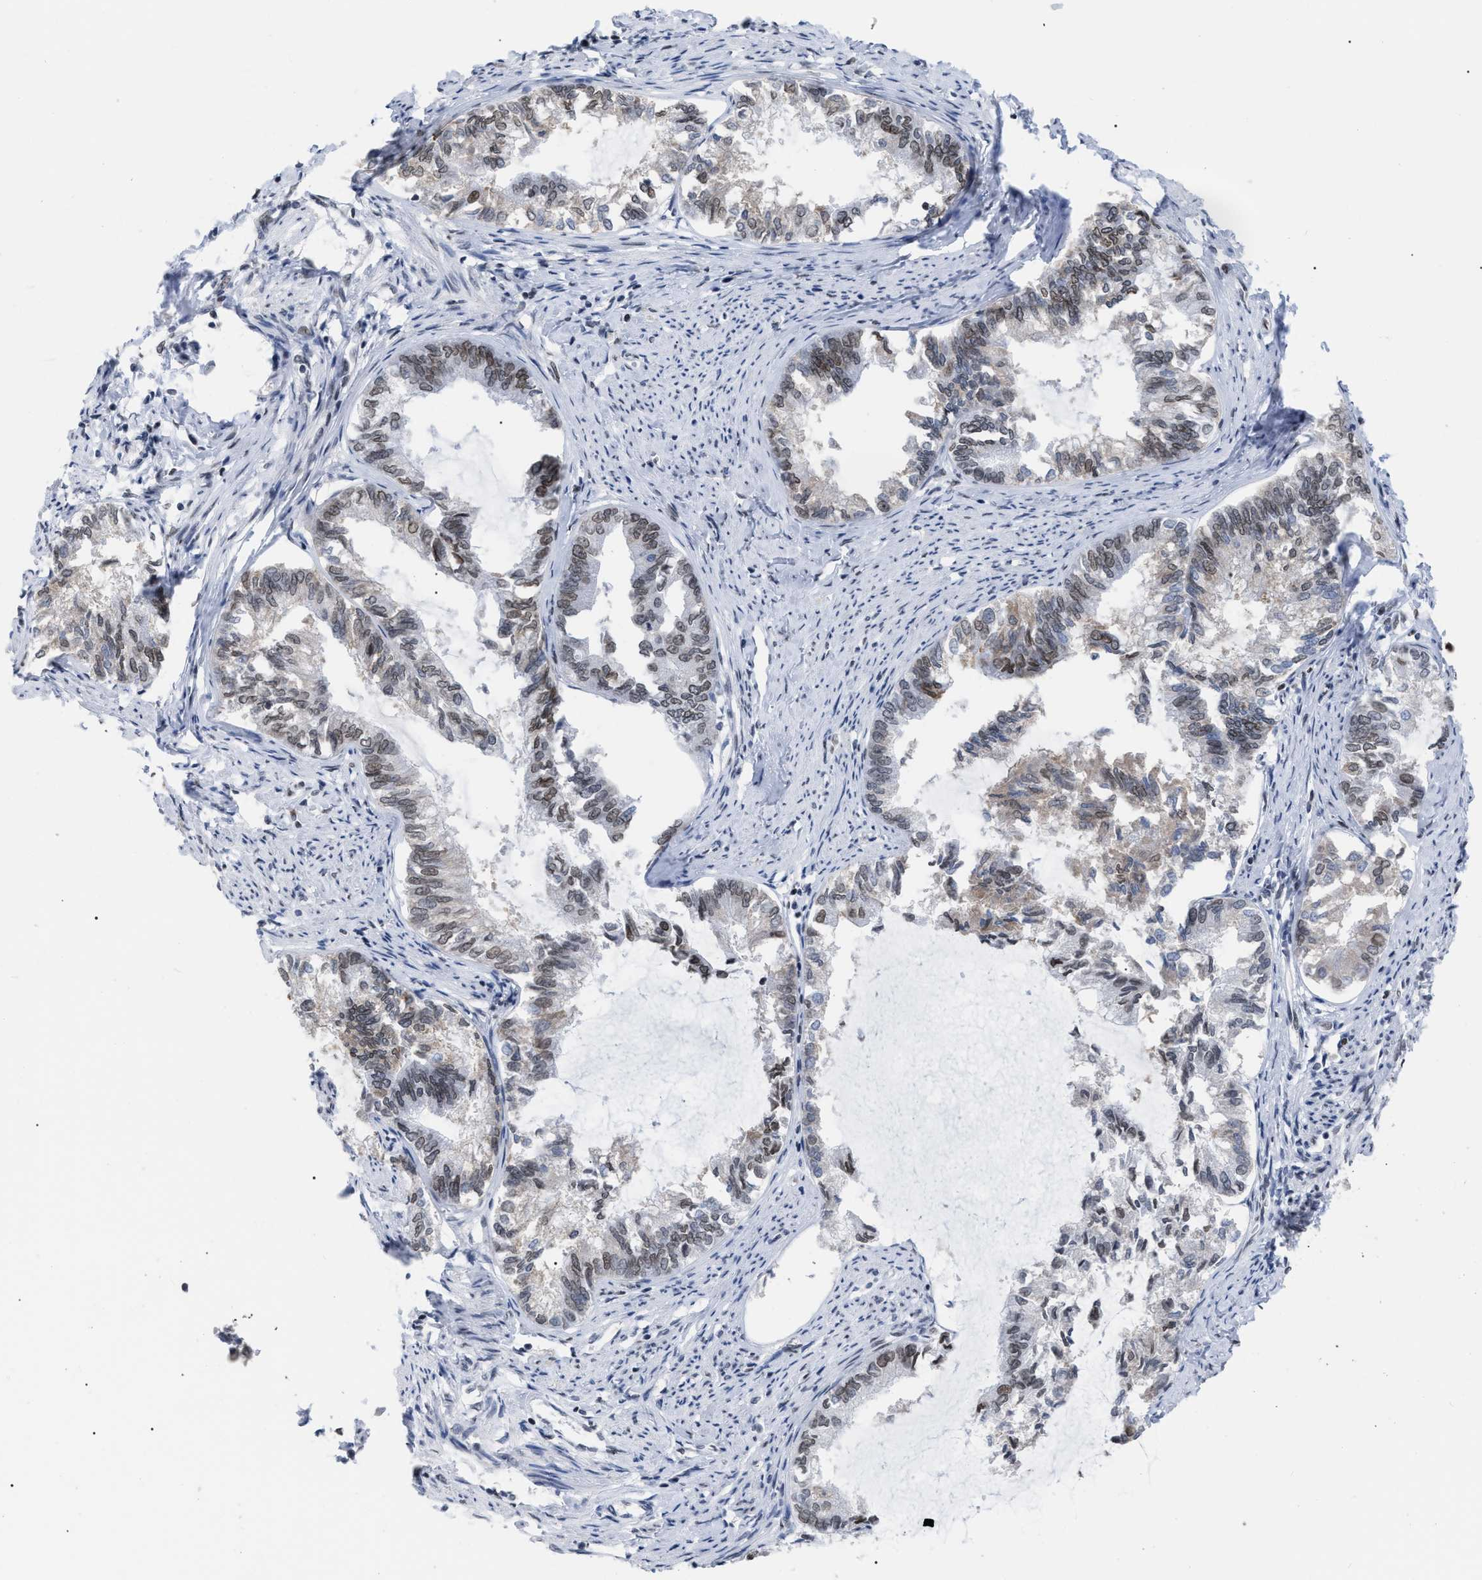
{"staining": {"intensity": "weak", "quantity": ">75%", "location": "nuclear"}, "tissue": "endometrial cancer", "cell_type": "Tumor cells", "image_type": "cancer", "snomed": [{"axis": "morphology", "description": "Adenocarcinoma, NOS"}, {"axis": "topography", "description": "Endometrium"}], "caption": "Immunohistochemistry (IHC) micrograph of neoplastic tissue: endometrial cancer (adenocarcinoma) stained using IHC exhibits low levels of weak protein expression localized specifically in the nuclear of tumor cells, appearing as a nuclear brown color.", "gene": "TPR", "patient": {"sex": "female", "age": 86}}